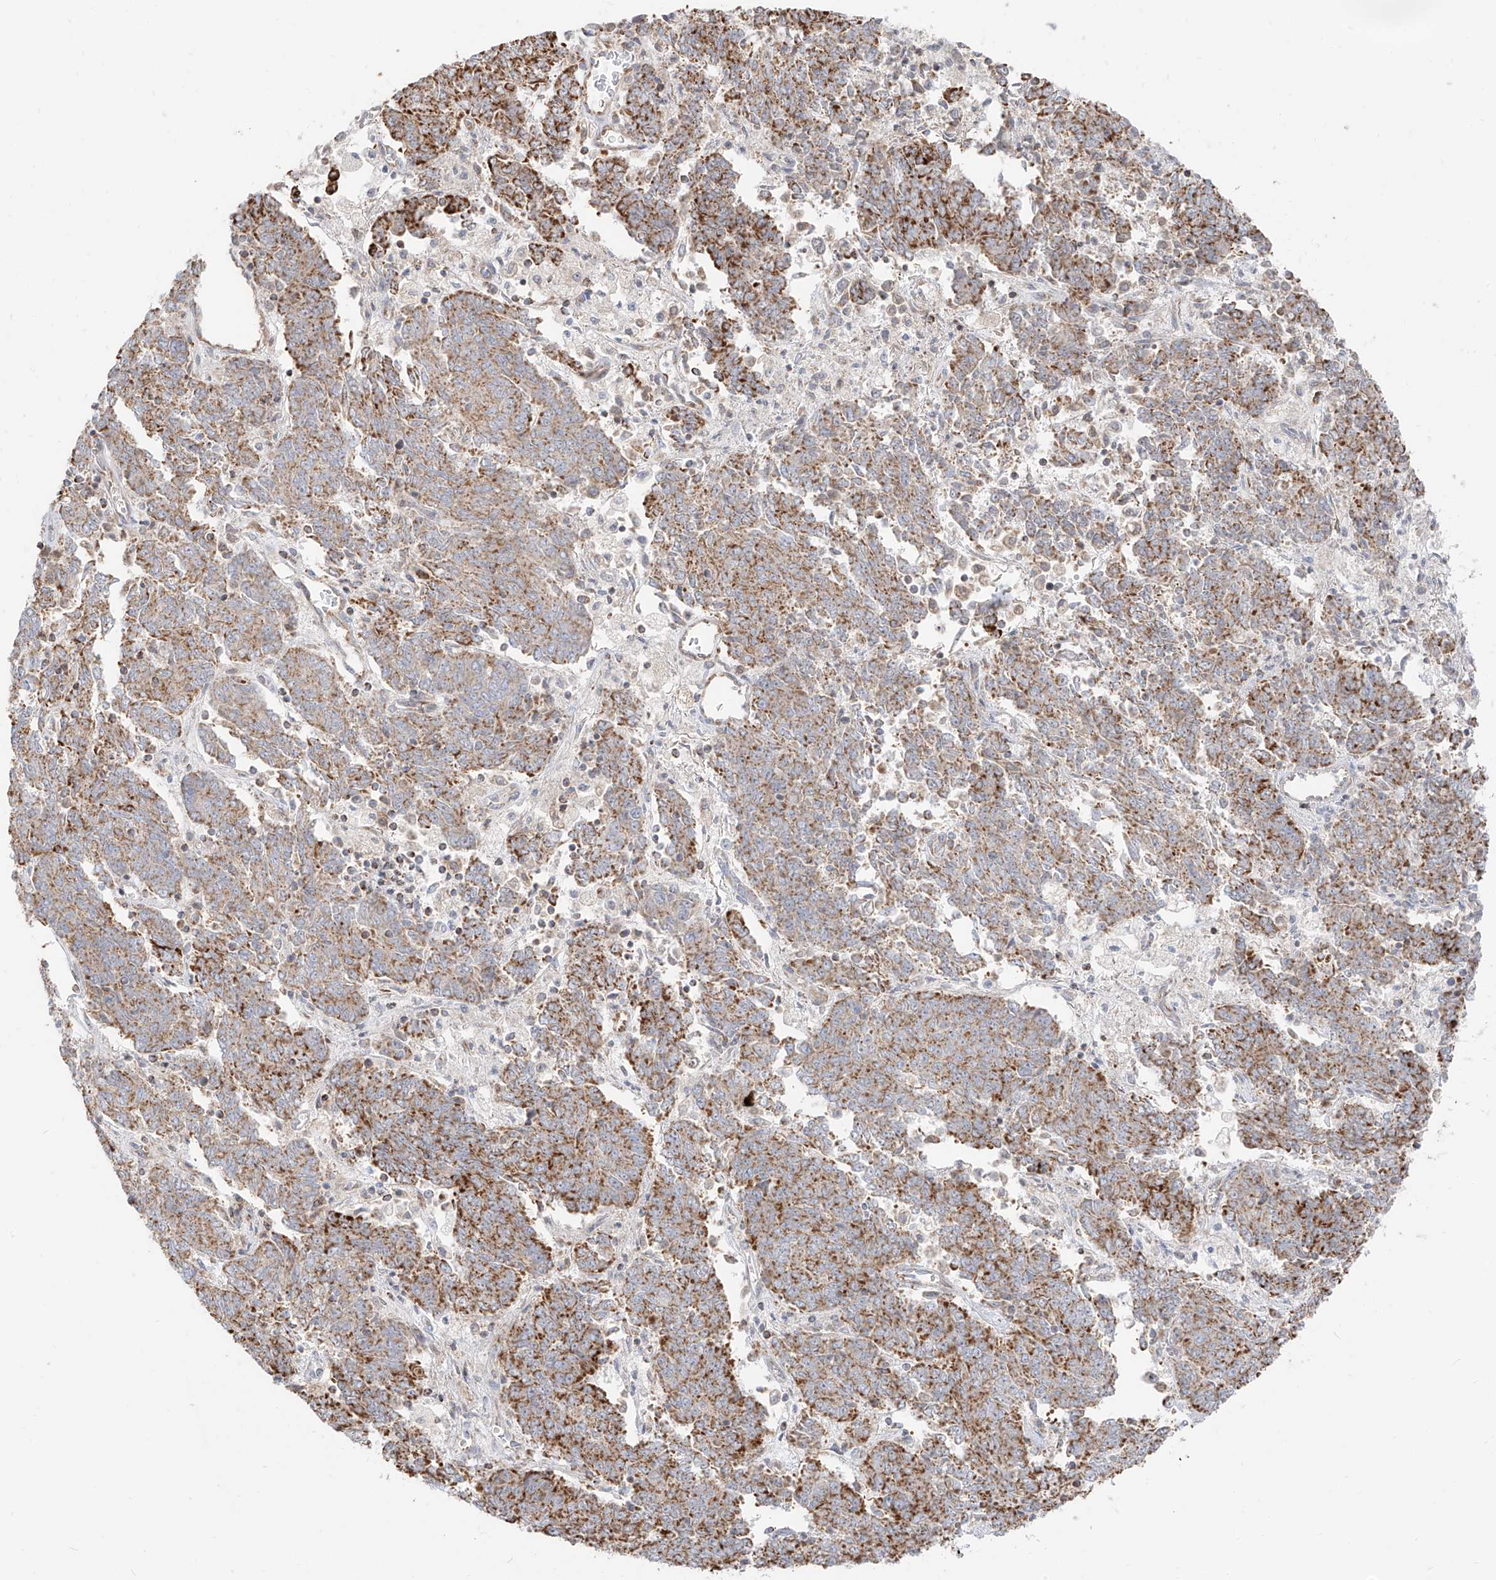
{"staining": {"intensity": "moderate", "quantity": ">75%", "location": "cytoplasmic/membranous"}, "tissue": "endometrial cancer", "cell_type": "Tumor cells", "image_type": "cancer", "snomed": [{"axis": "morphology", "description": "Adenocarcinoma, NOS"}, {"axis": "topography", "description": "Endometrium"}], "caption": "Human endometrial cancer stained with a protein marker demonstrates moderate staining in tumor cells.", "gene": "ETHE1", "patient": {"sex": "female", "age": 80}}